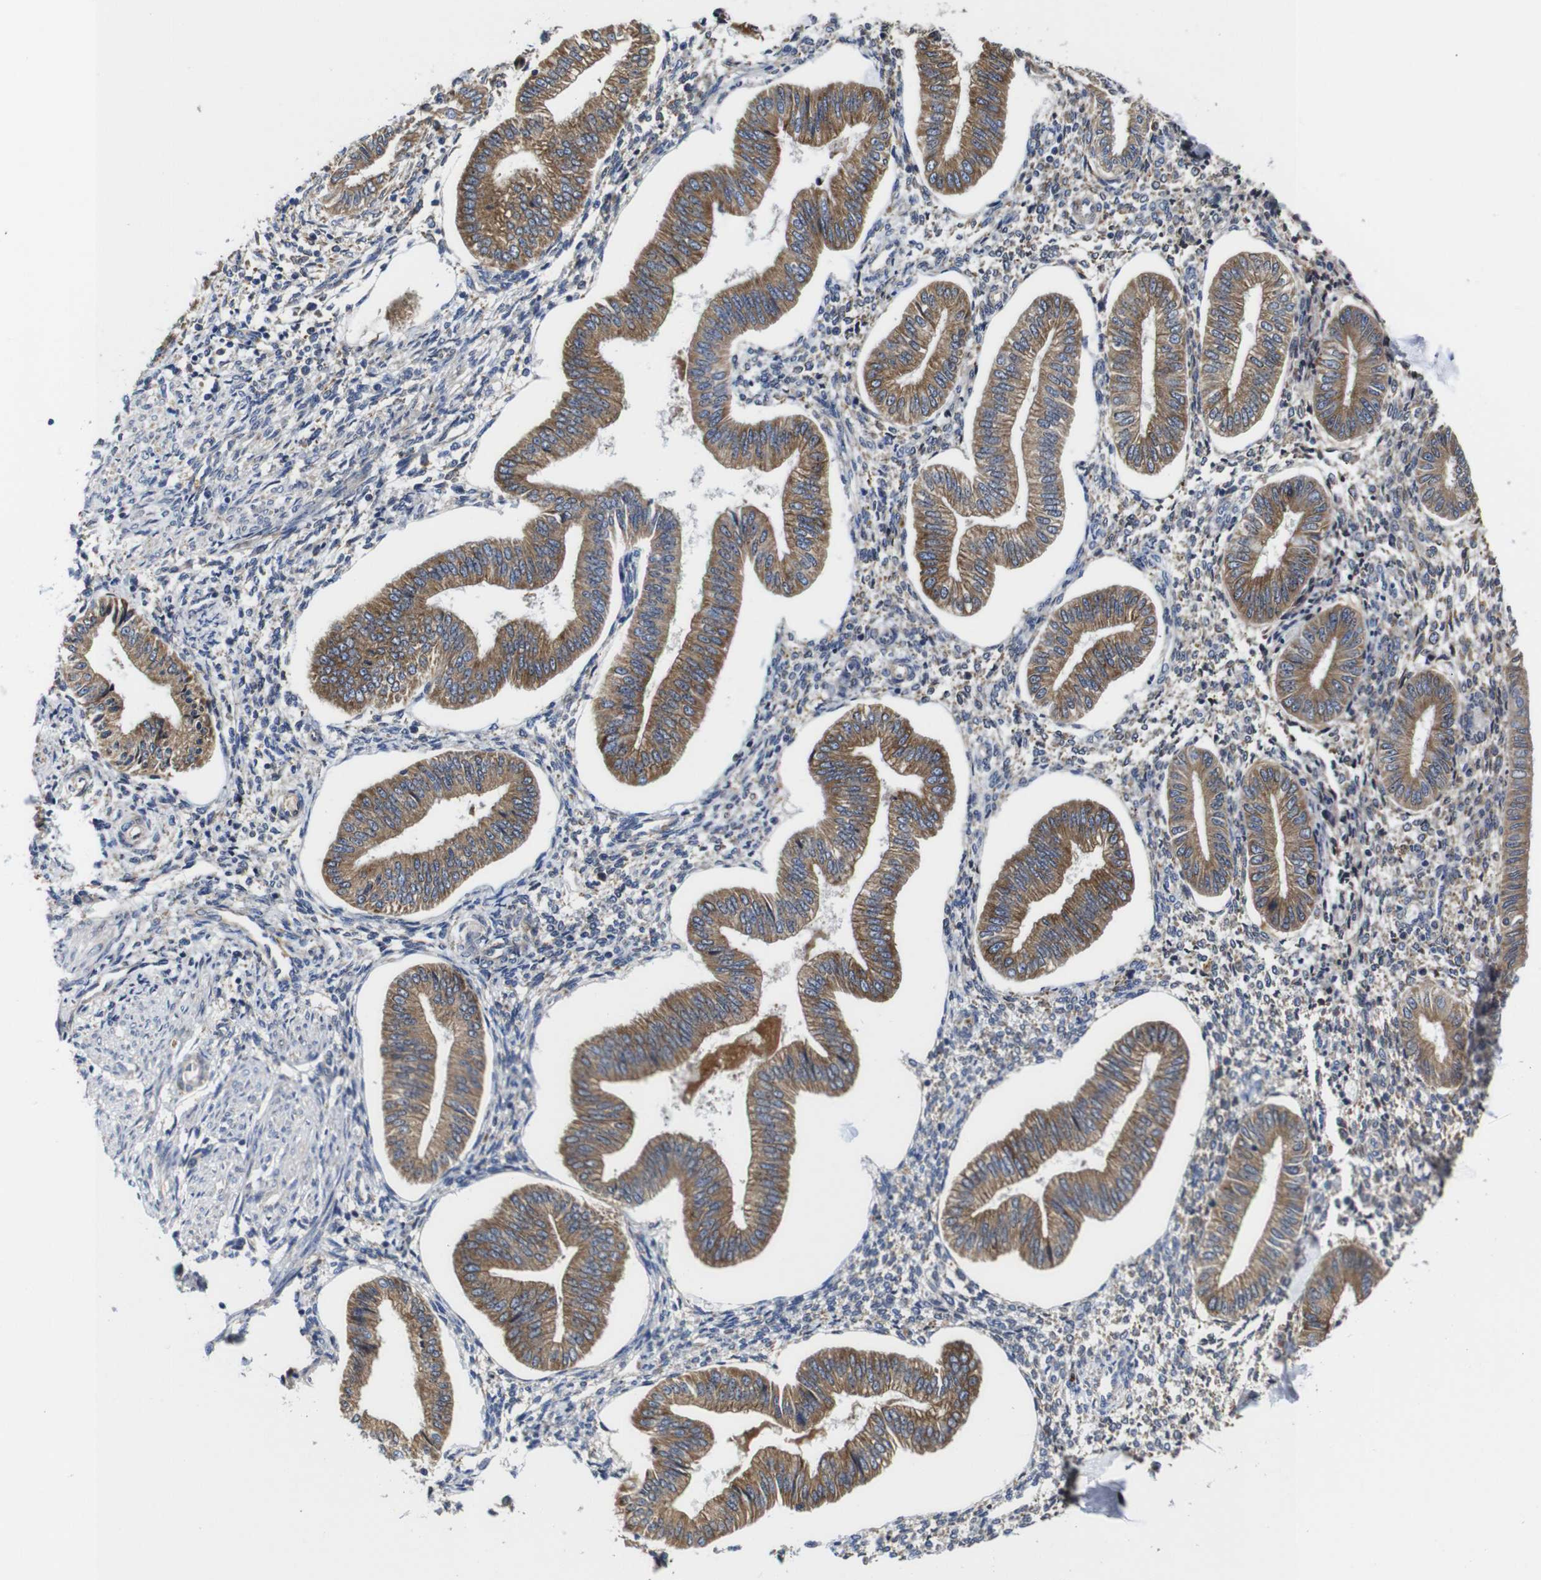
{"staining": {"intensity": "moderate", "quantity": "<25%", "location": "cytoplasmic/membranous"}, "tissue": "endometrium", "cell_type": "Cells in endometrial stroma", "image_type": "normal", "snomed": [{"axis": "morphology", "description": "Normal tissue, NOS"}, {"axis": "topography", "description": "Endometrium"}], "caption": "About <25% of cells in endometrial stroma in unremarkable endometrium display moderate cytoplasmic/membranous protein expression as visualized by brown immunohistochemical staining.", "gene": "CLCC1", "patient": {"sex": "female", "age": 50}}